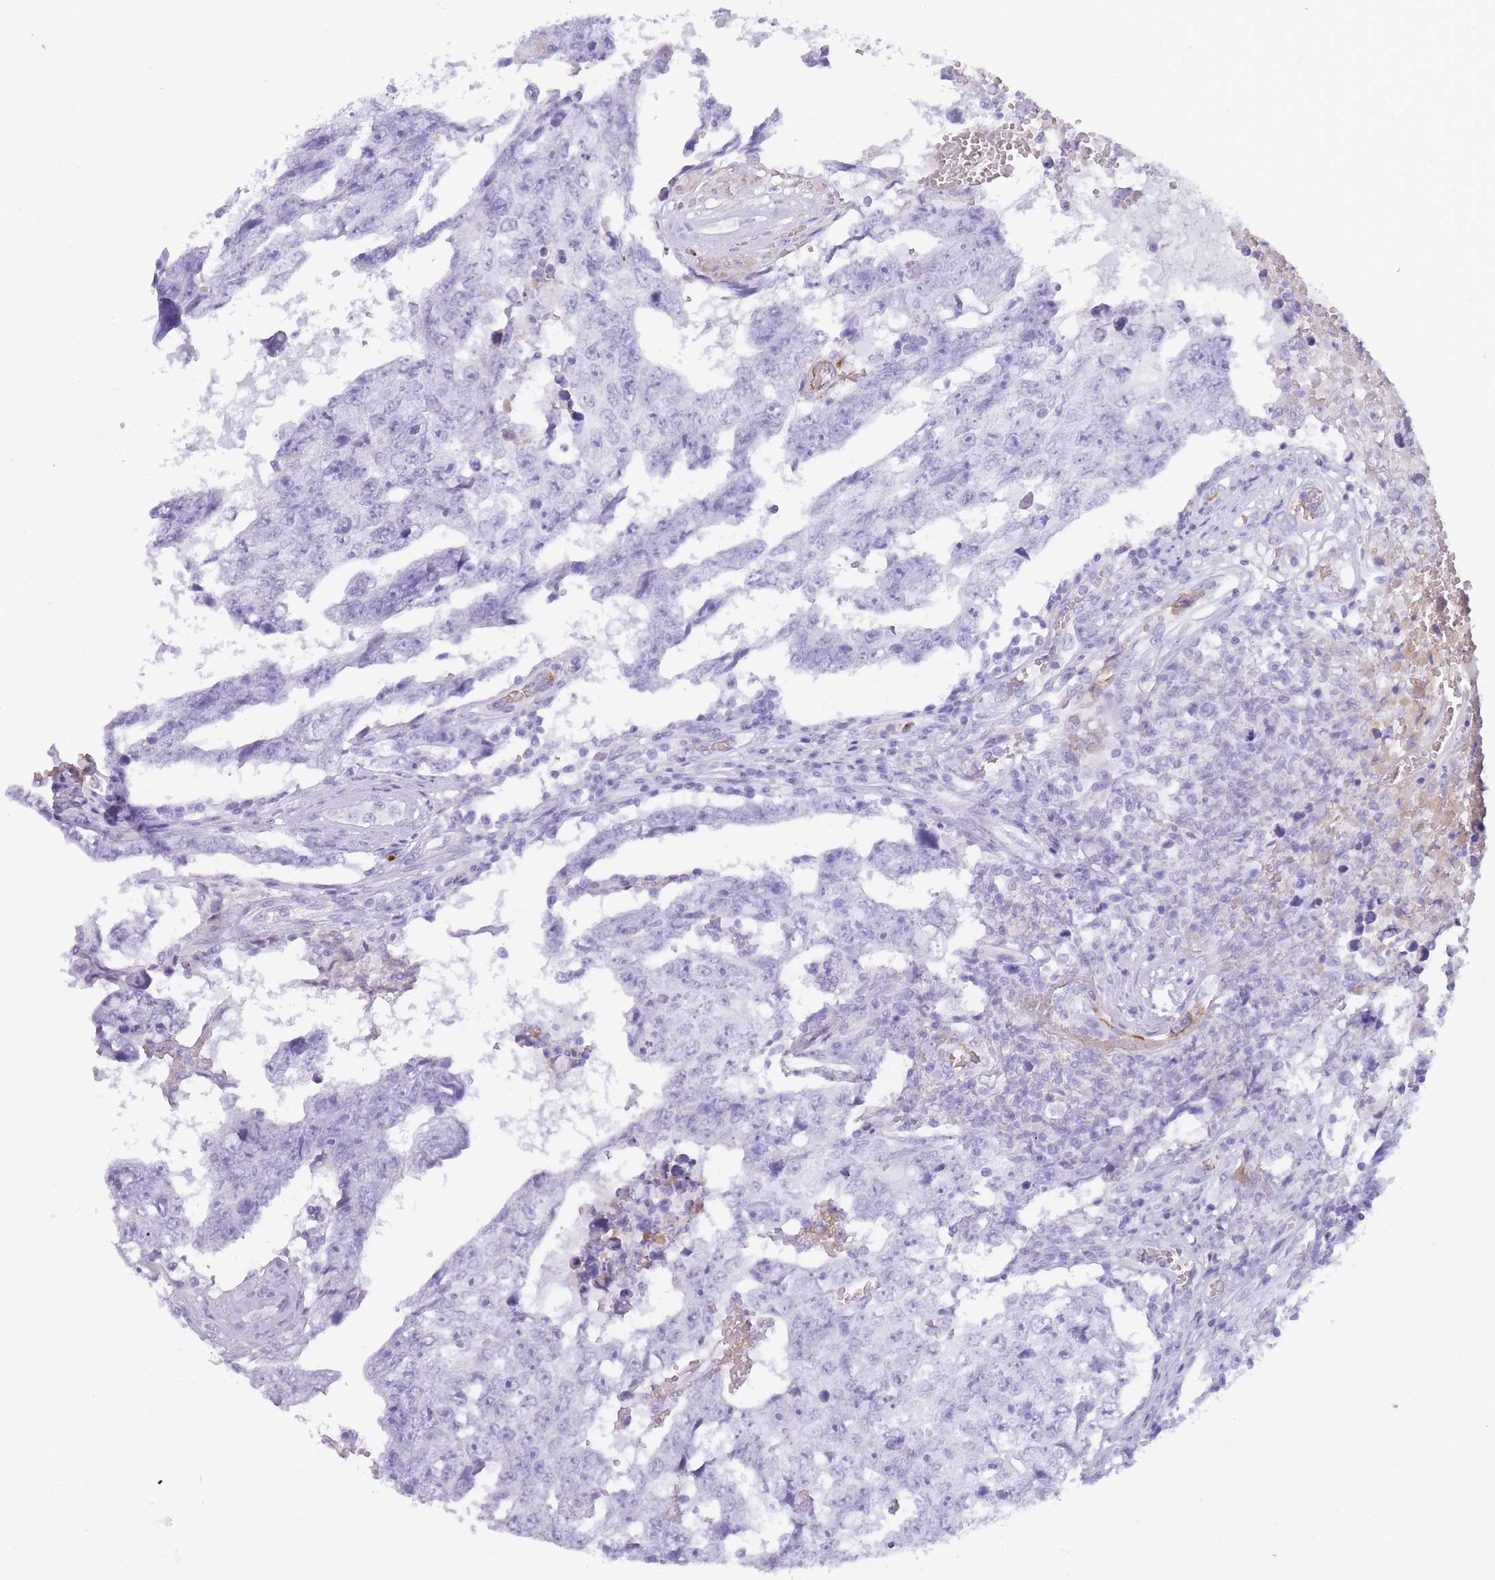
{"staining": {"intensity": "negative", "quantity": "none", "location": "none"}, "tissue": "testis cancer", "cell_type": "Tumor cells", "image_type": "cancer", "snomed": [{"axis": "morphology", "description": "Carcinoma, Embryonal, NOS"}, {"axis": "topography", "description": "Testis"}], "caption": "A photomicrograph of testis cancer stained for a protein demonstrates no brown staining in tumor cells.", "gene": "TNFSF11", "patient": {"sex": "male", "age": 25}}